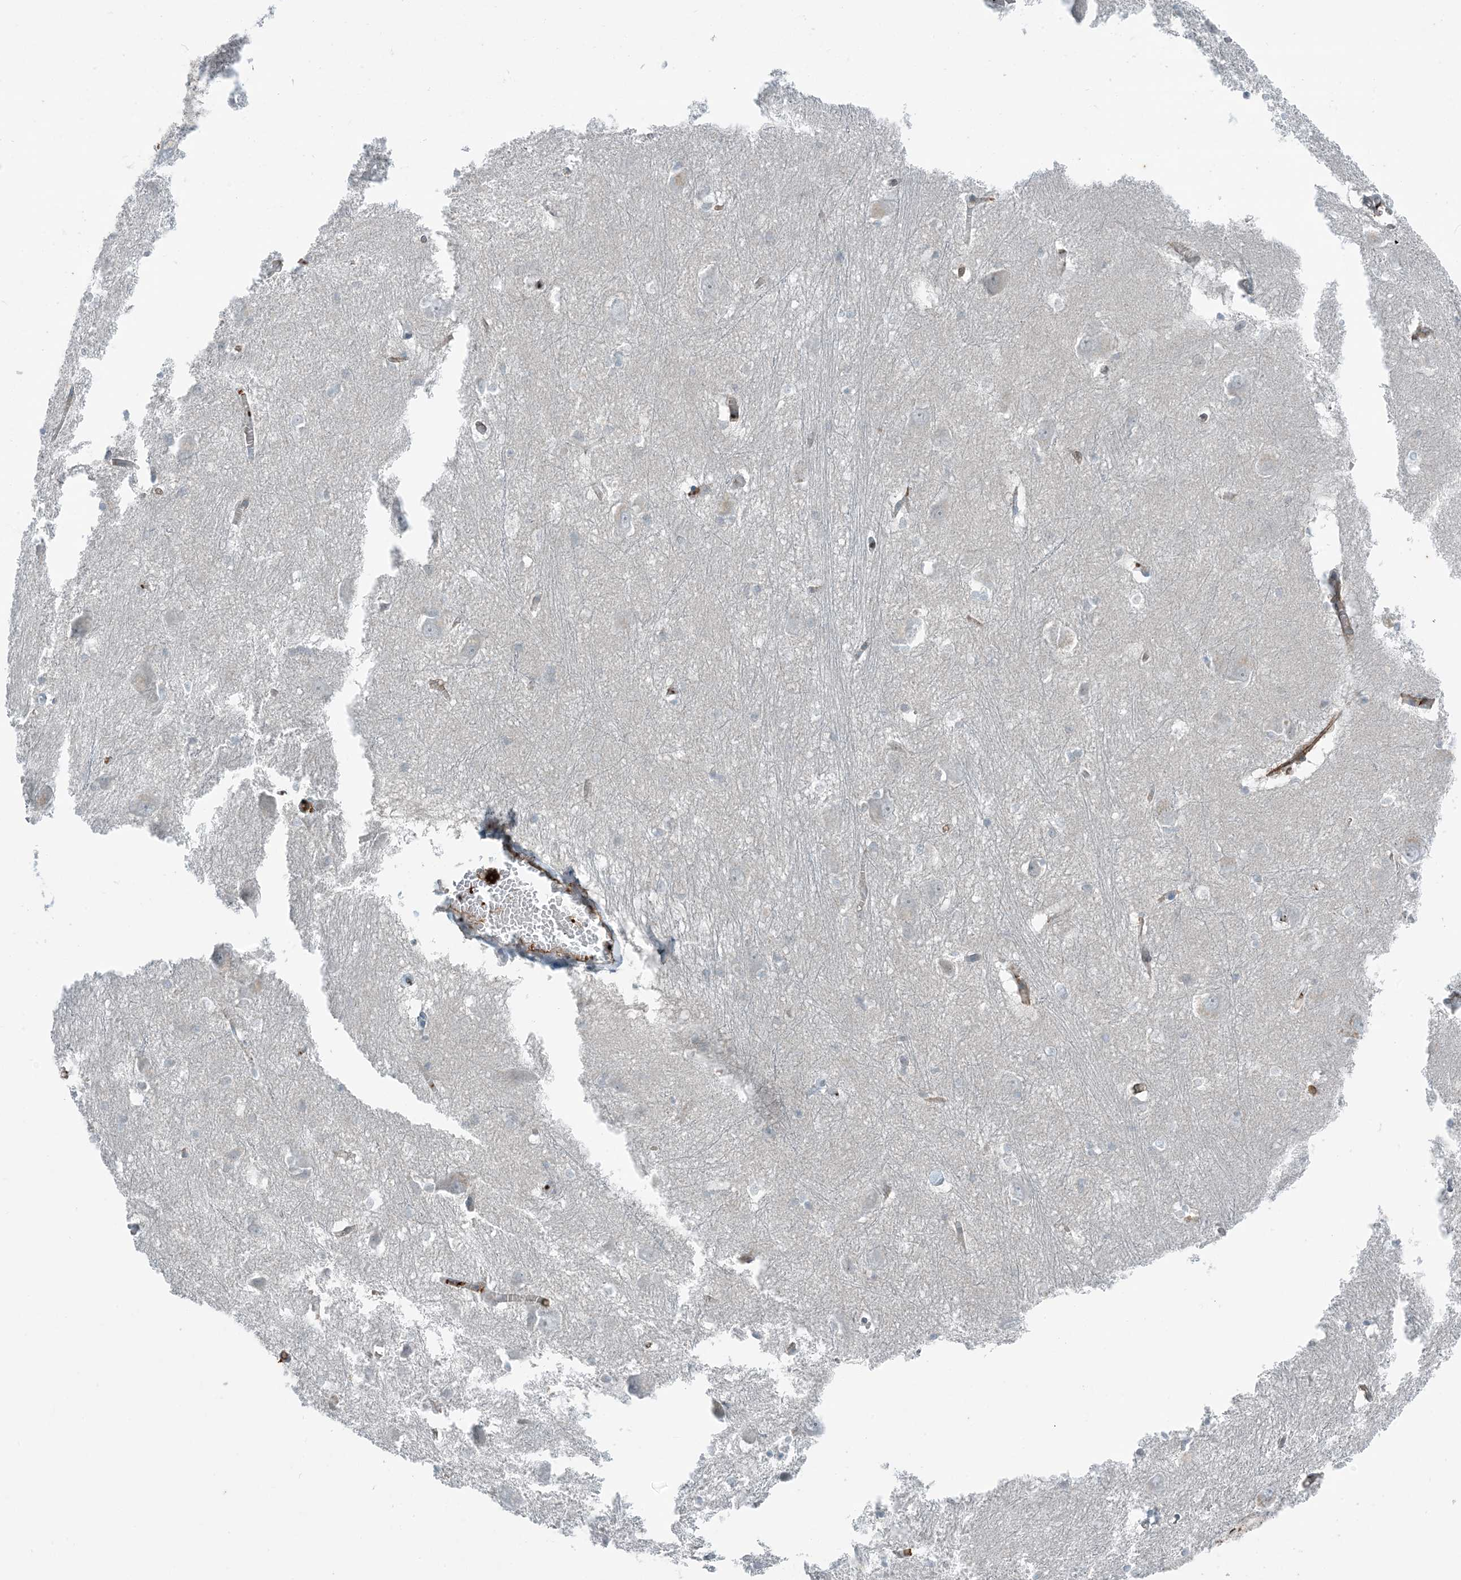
{"staining": {"intensity": "negative", "quantity": "none", "location": "none"}, "tissue": "caudate", "cell_type": "Glial cells", "image_type": "normal", "snomed": [{"axis": "morphology", "description": "Normal tissue, NOS"}, {"axis": "topography", "description": "Lateral ventricle wall"}], "caption": "This micrograph is of unremarkable caudate stained with immunohistochemistry (IHC) to label a protein in brown with the nuclei are counter-stained blue. There is no staining in glial cells.", "gene": "APOBEC3C", "patient": {"sex": "male", "age": 37}}